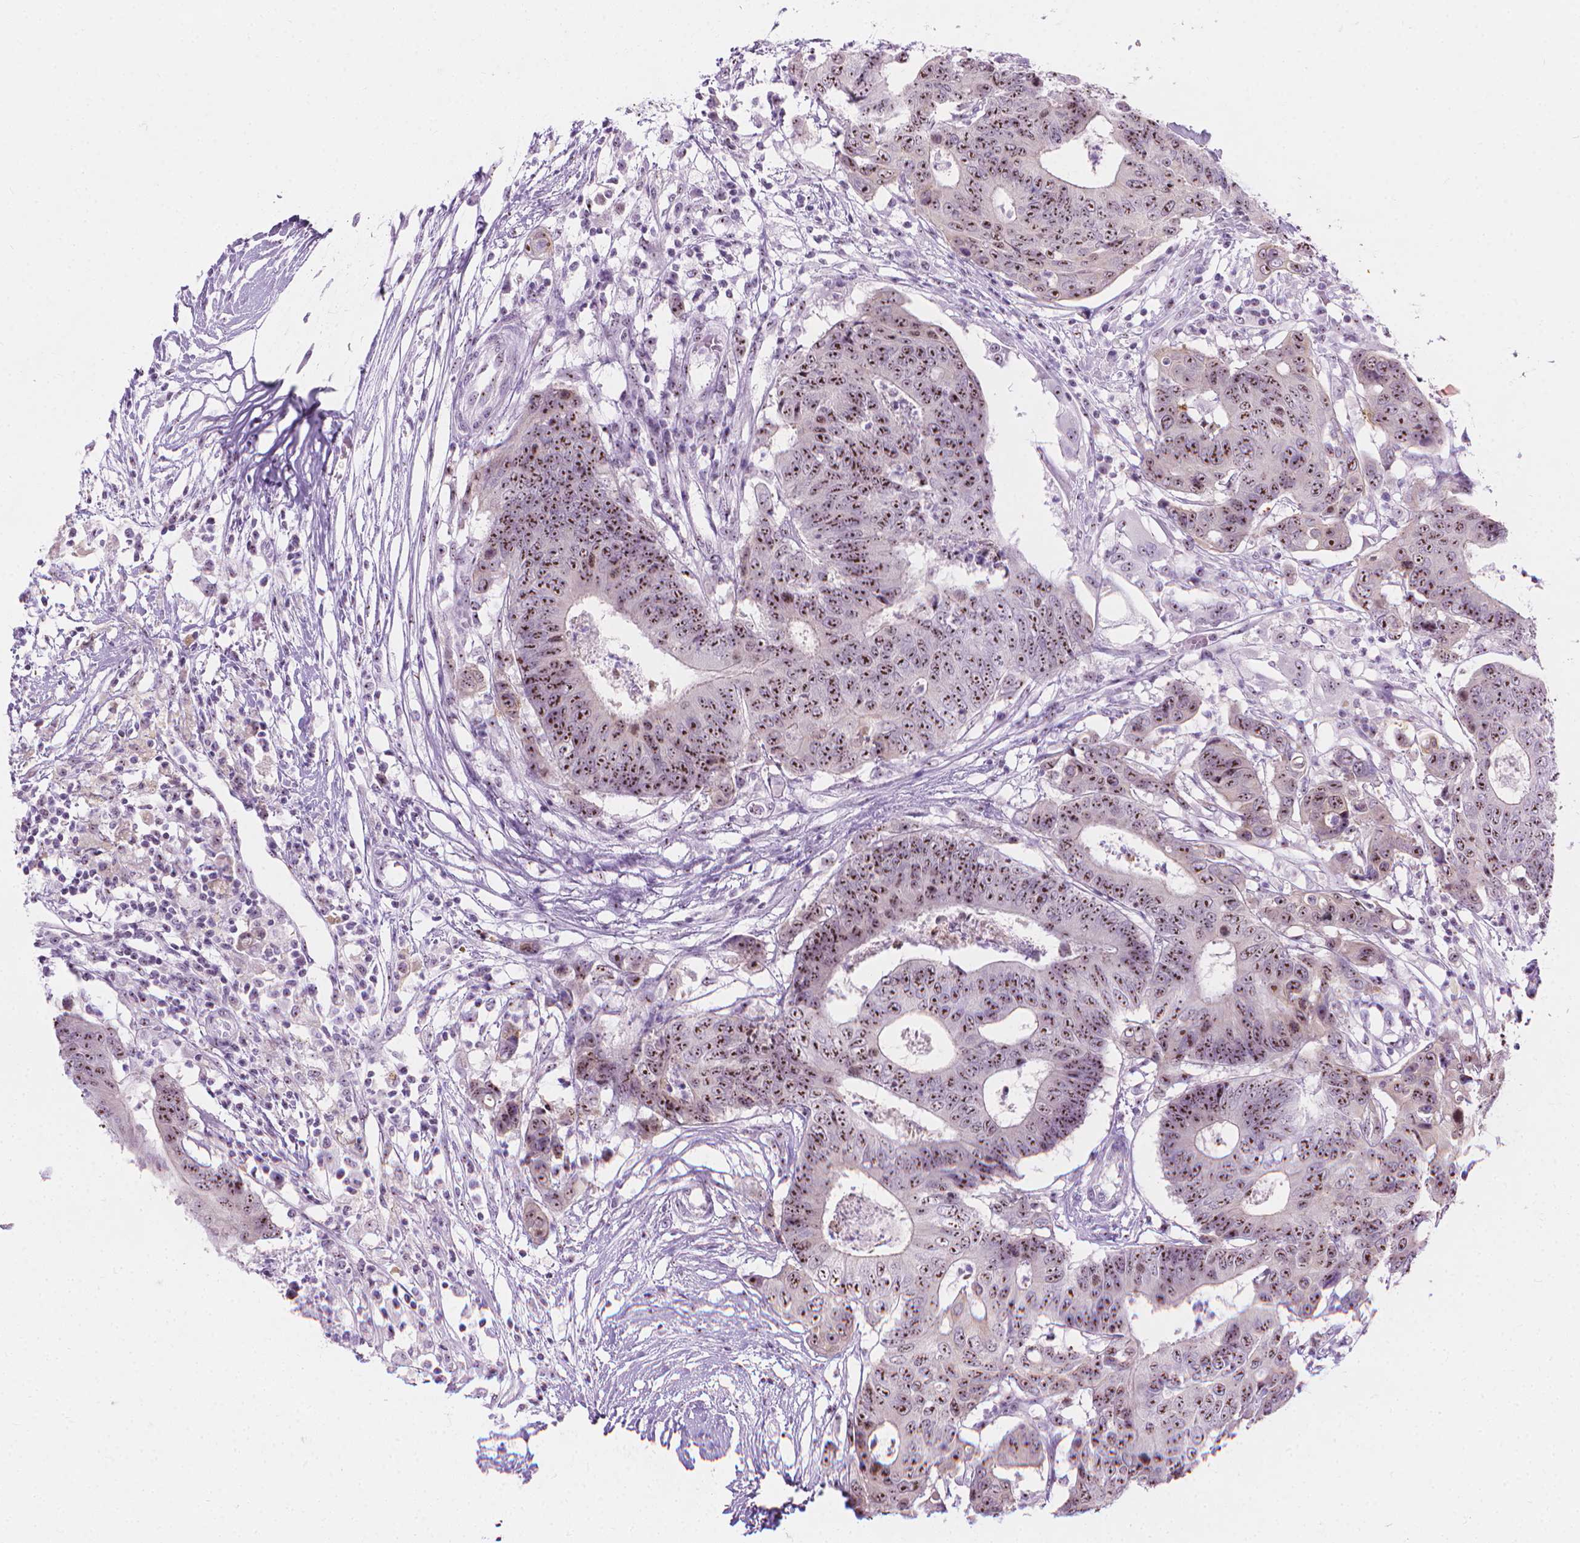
{"staining": {"intensity": "moderate", "quantity": ">75%", "location": "nuclear"}, "tissue": "colorectal cancer", "cell_type": "Tumor cells", "image_type": "cancer", "snomed": [{"axis": "morphology", "description": "Adenocarcinoma, NOS"}, {"axis": "topography", "description": "Colon"}], "caption": "About >75% of tumor cells in human adenocarcinoma (colorectal) display moderate nuclear protein positivity as visualized by brown immunohistochemical staining.", "gene": "NOL7", "patient": {"sex": "female", "age": 48}}